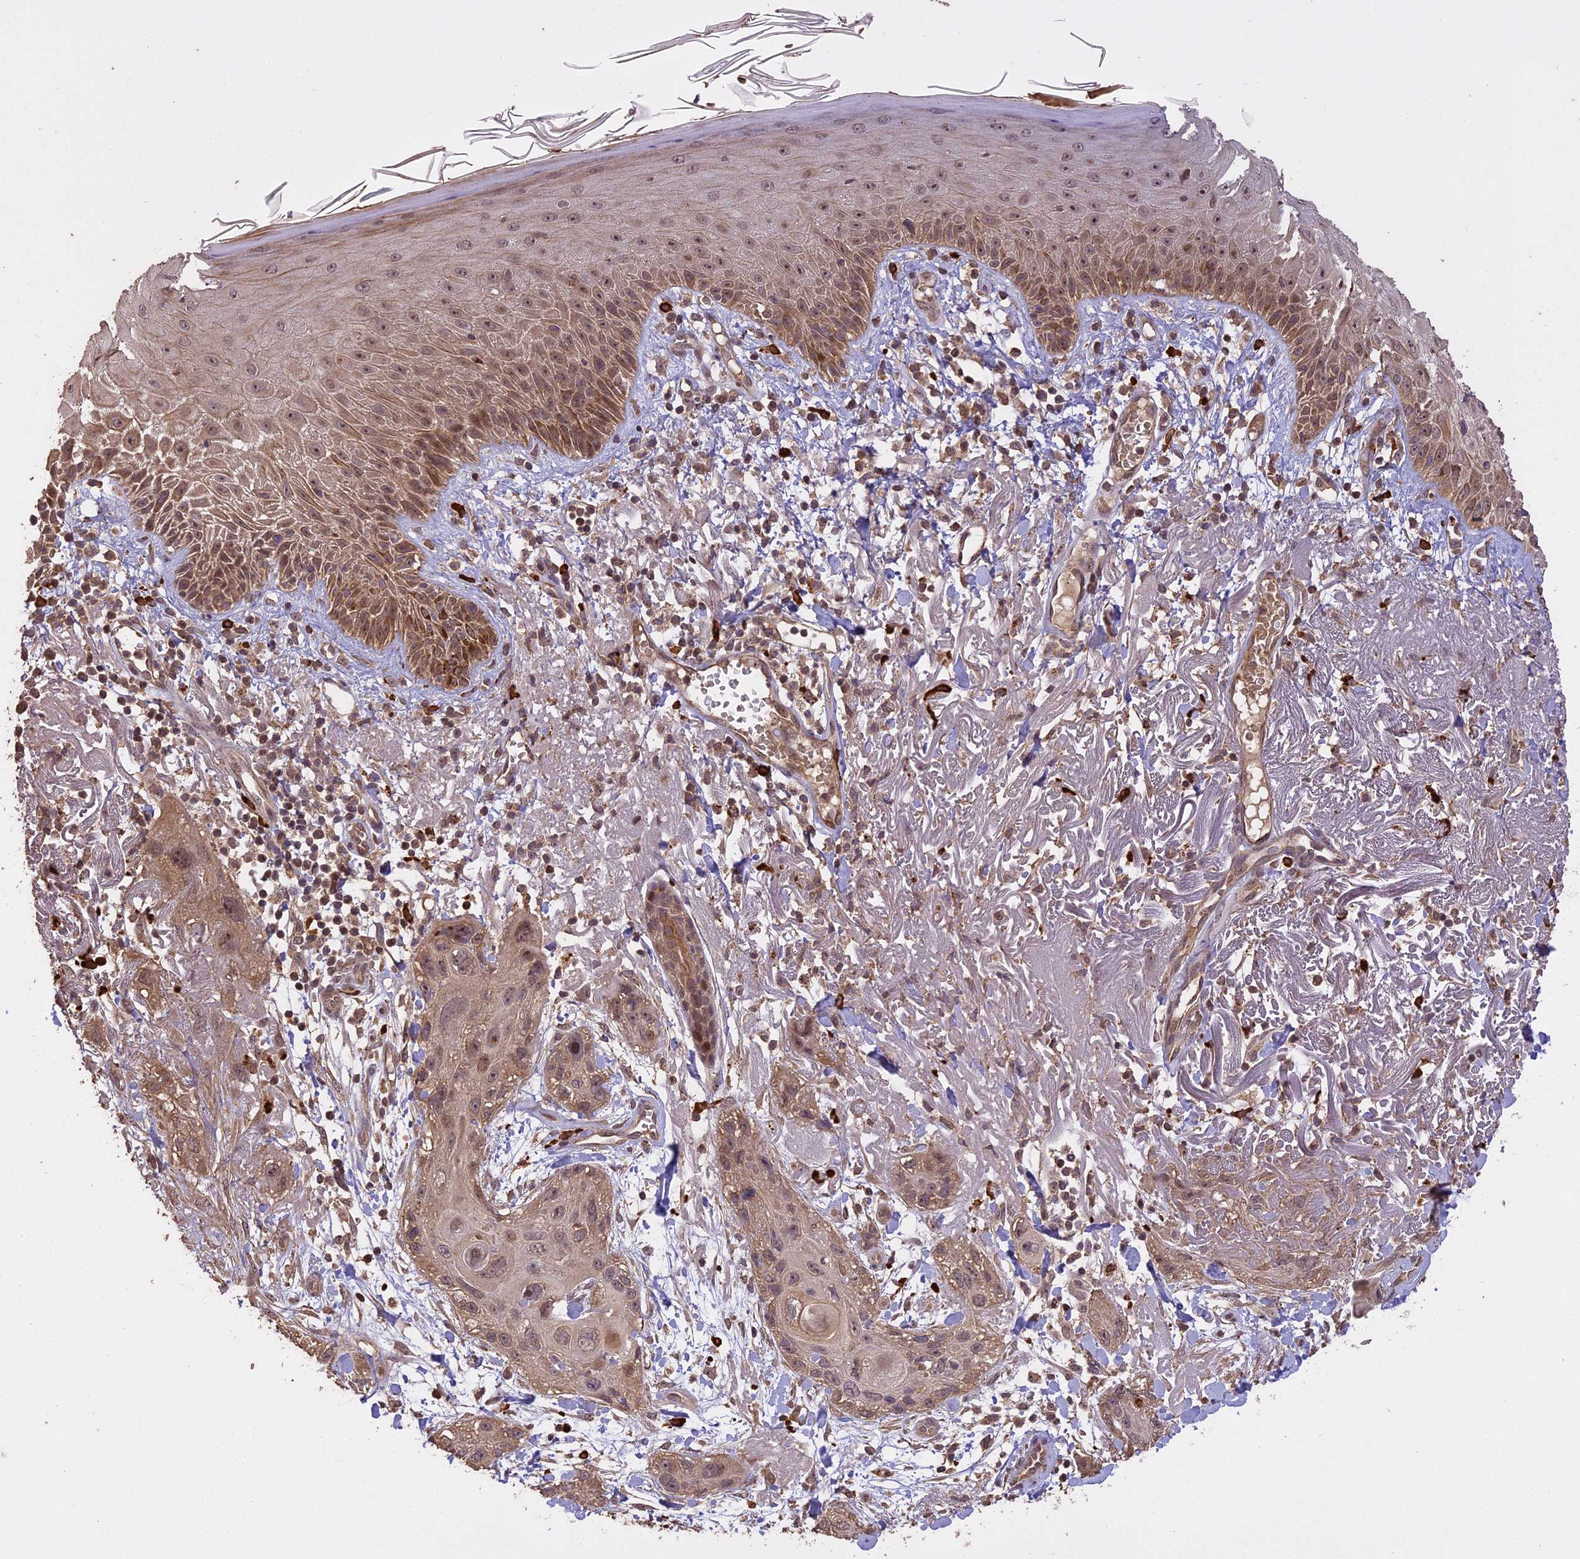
{"staining": {"intensity": "weak", "quantity": ">75%", "location": "cytoplasmic/membranous,nuclear"}, "tissue": "skin cancer", "cell_type": "Tumor cells", "image_type": "cancer", "snomed": [{"axis": "morphology", "description": "Normal tissue, NOS"}, {"axis": "morphology", "description": "Squamous cell carcinoma, NOS"}, {"axis": "topography", "description": "Skin"}], "caption": "A histopathology image of squamous cell carcinoma (skin) stained for a protein demonstrates weak cytoplasmic/membranous and nuclear brown staining in tumor cells.", "gene": "TIGD7", "patient": {"sex": "male", "age": 72}}